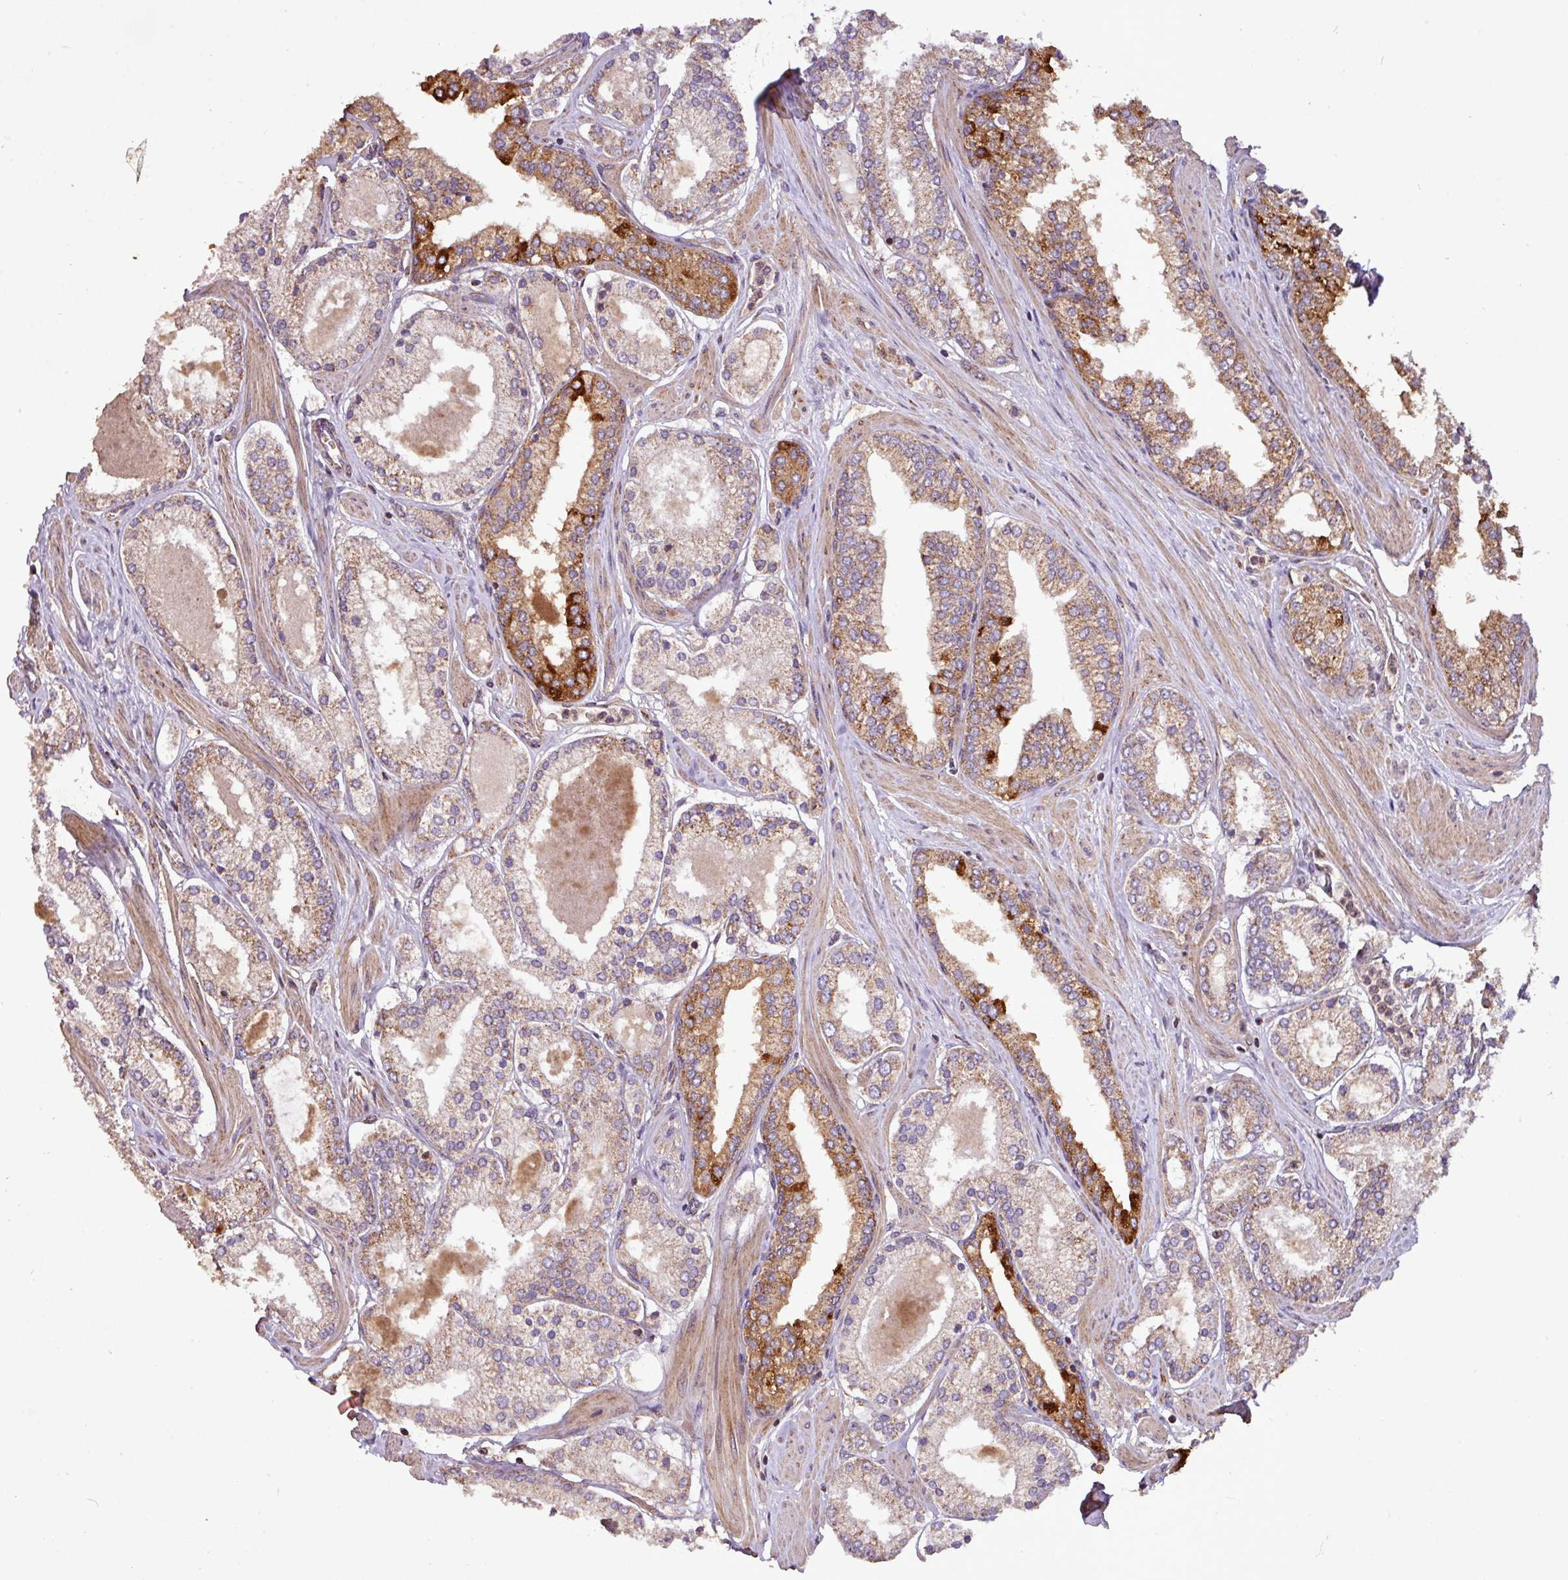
{"staining": {"intensity": "moderate", "quantity": ">75%", "location": "cytoplasmic/membranous"}, "tissue": "prostate cancer", "cell_type": "Tumor cells", "image_type": "cancer", "snomed": [{"axis": "morphology", "description": "Adenocarcinoma, Low grade"}, {"axis": "topography", "description": "Prostate"}], "caption": "A brown stain shows moderate cytoplasmic/membranous positivity of a protein in low-grade adenocarcinoma (prostate) tumor cells.", "gene": "YPEL3", "patient": {"sex": "male", "age": 42}}